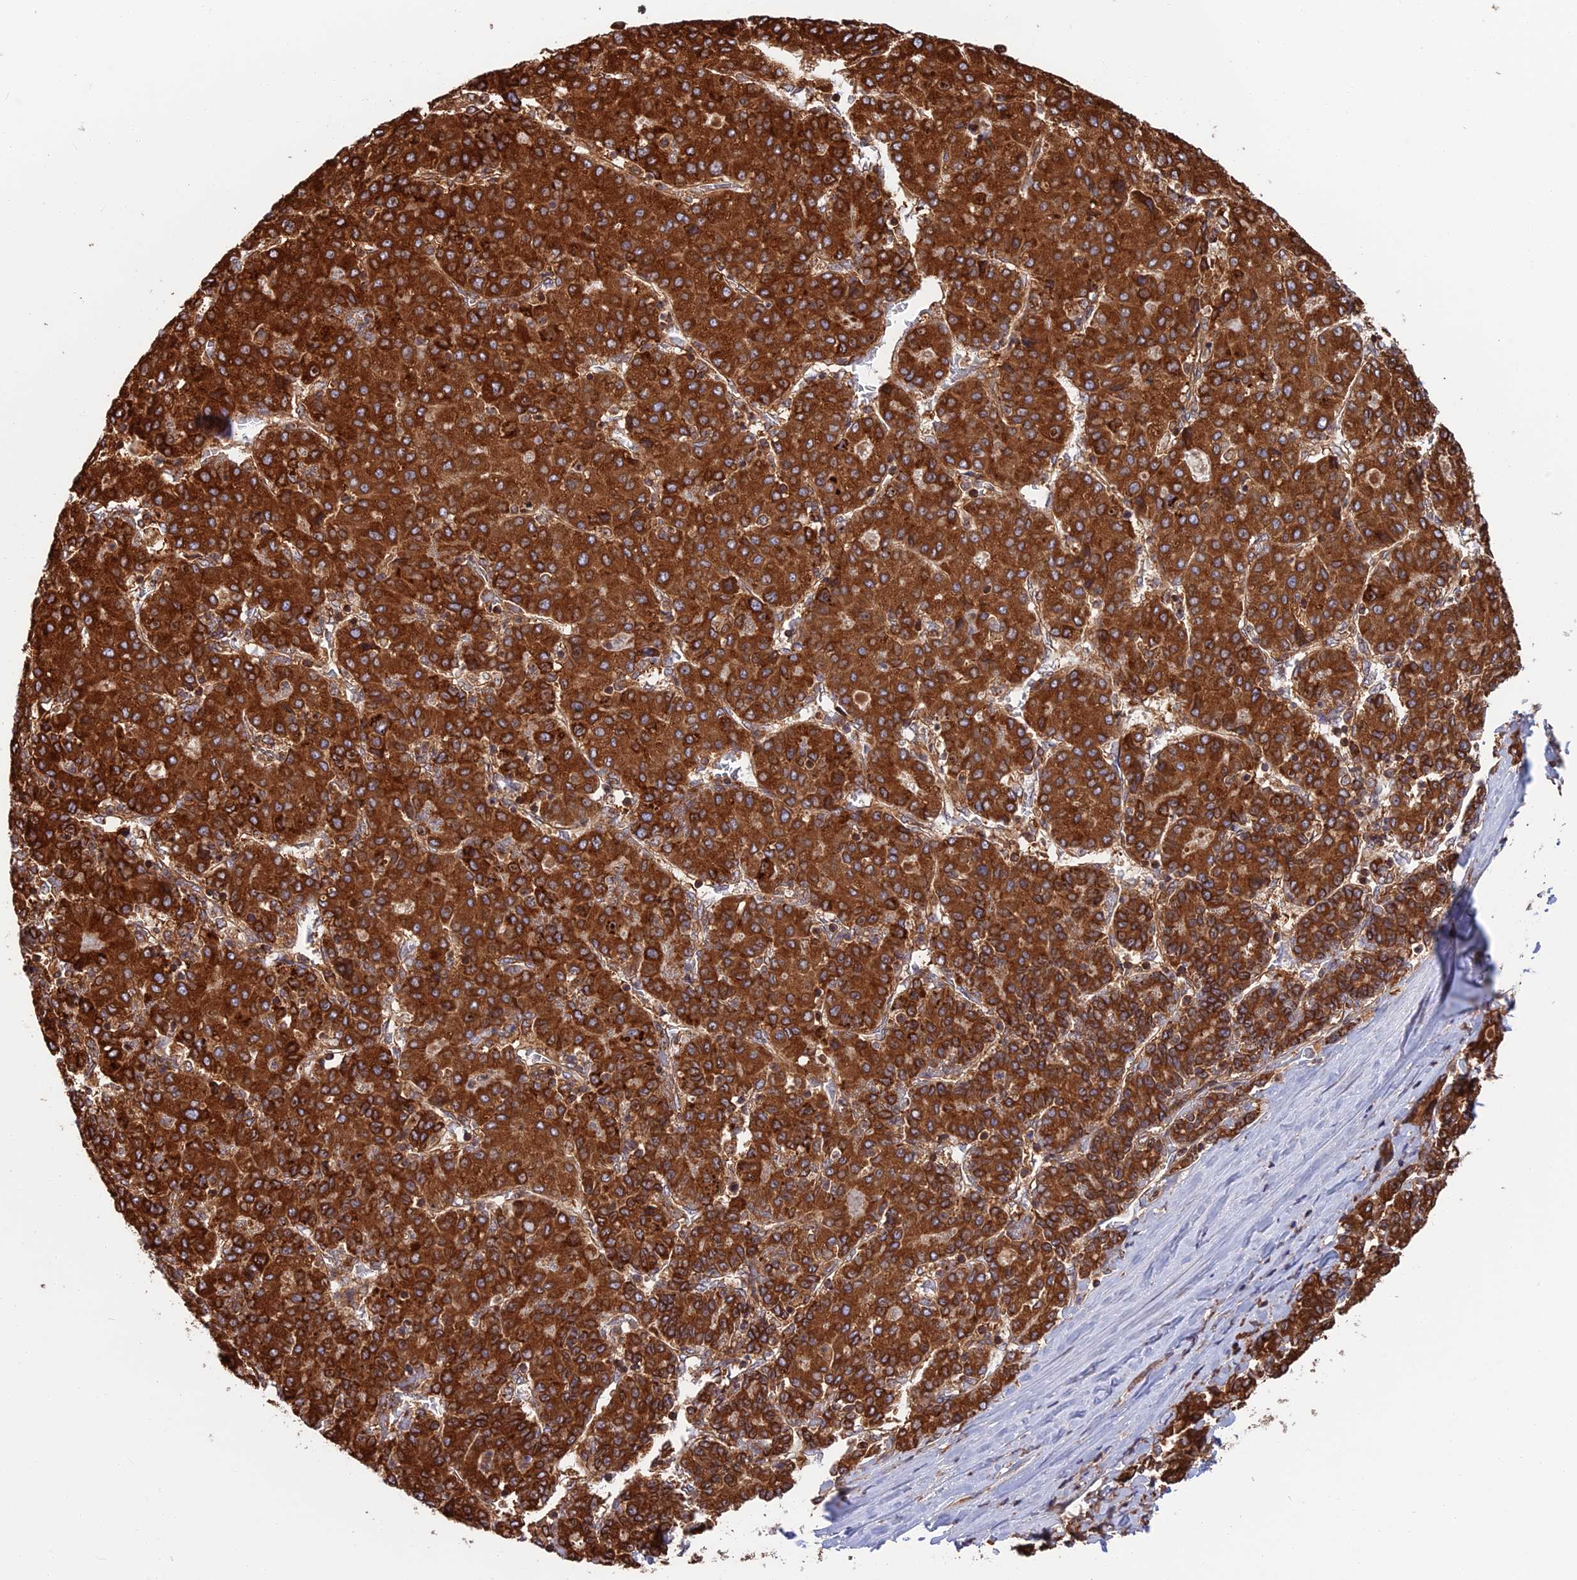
{"staining": {"intensity": "strong", "quantity": ">75%", "location": "cytoplasmic/membranous"}, "tissue": "liver cancer", "cell_type": "Tumor cells", "image_type": "cancer", "snomed": [{"axis": "morphology", "description": "Carcinoma, Hepatocellular, NOS"}, {"axis": "topography", "description": "Liver"}], "caption": "Brown immunohistochemical staining in liver cancer exhibits strong cytoplasmic/membranous staining in approximately >75% of tumor cells.", "gene": "WDR1", "patient": {"sex": "male", "age": 65}}